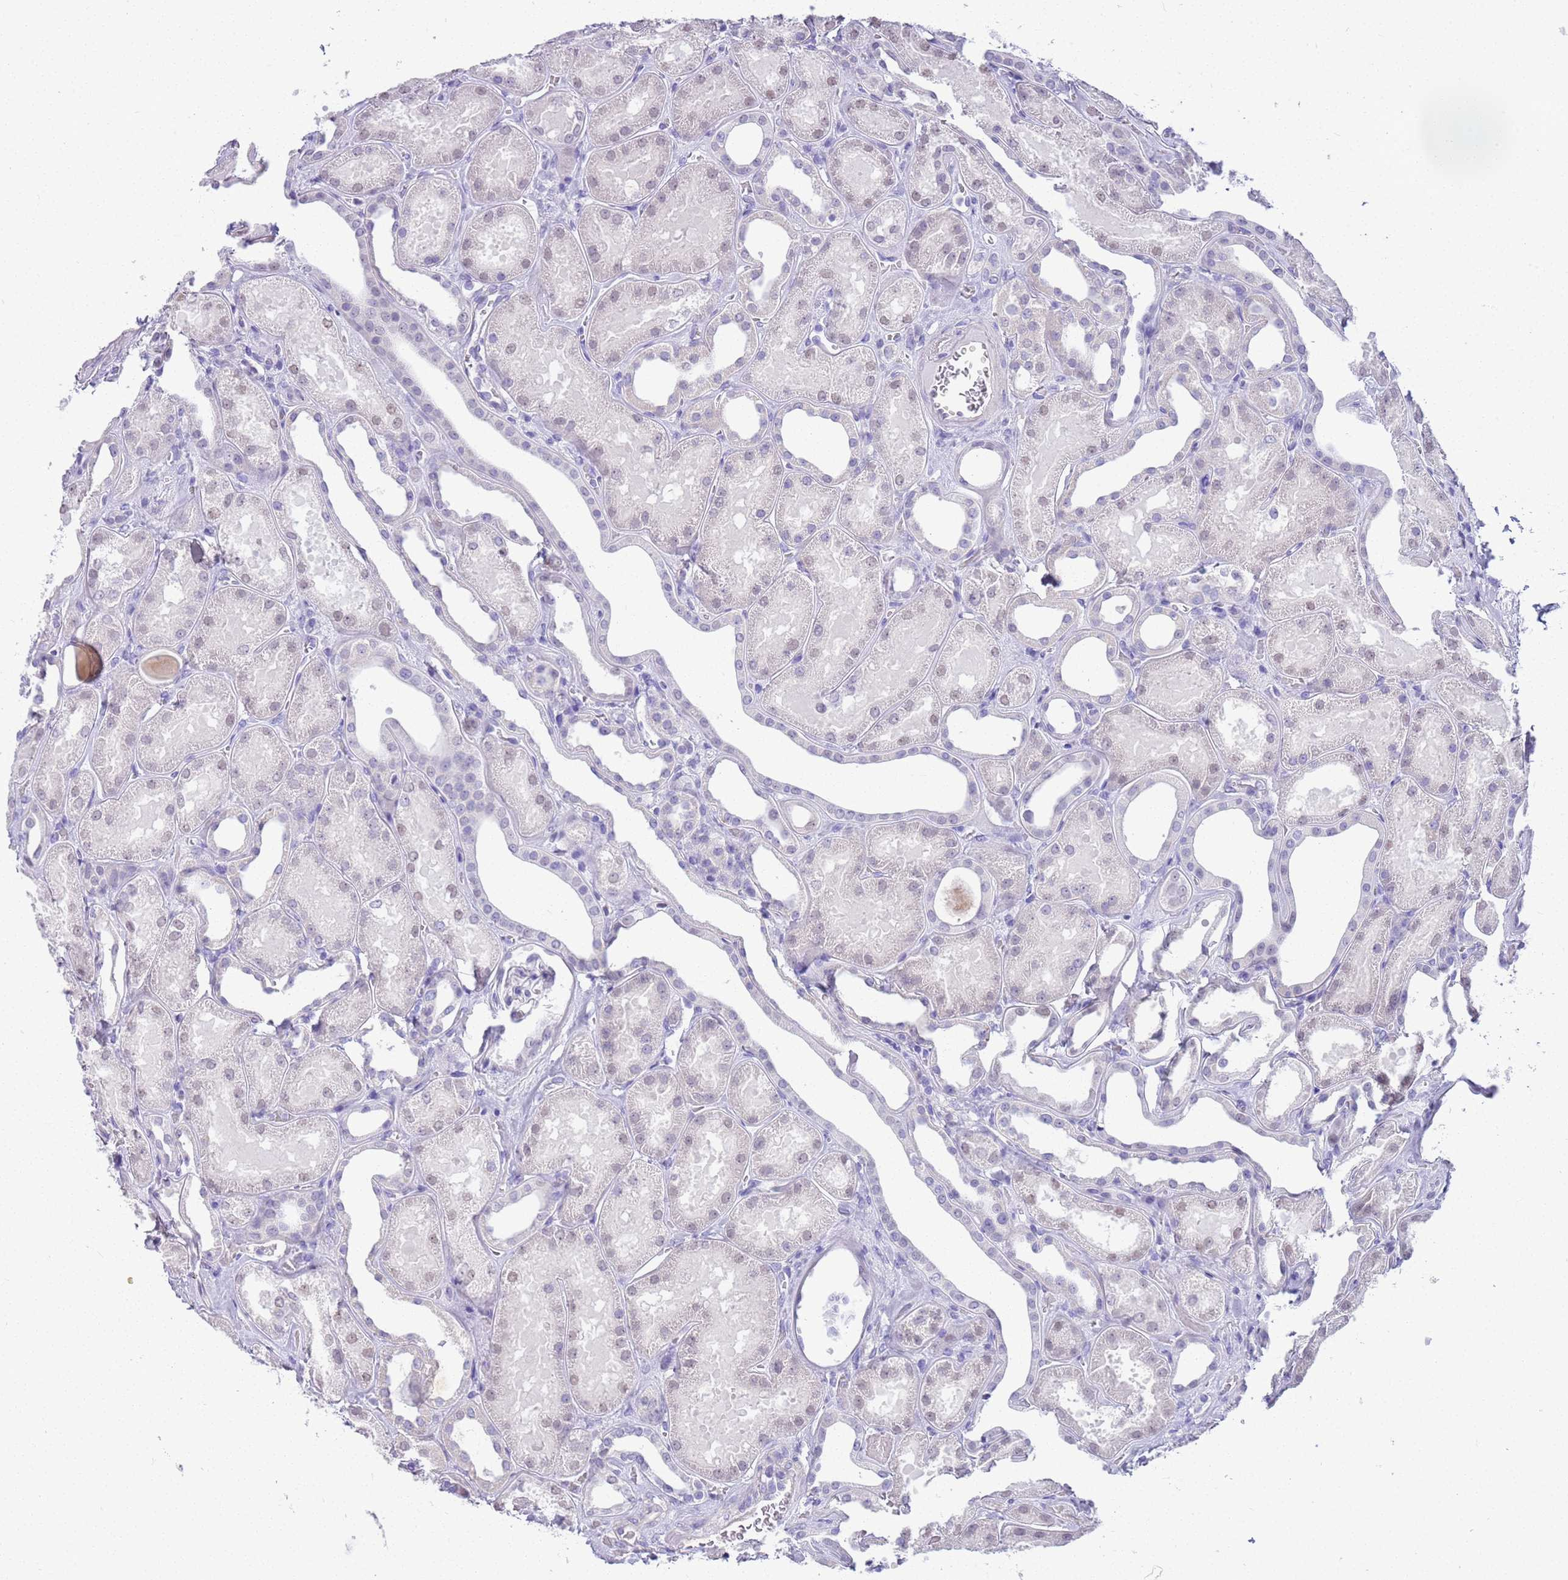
{"staining": {"intensity": "negative", "quantity": "none", "location": "none"}, "tissue": "kidney", "cell_type": "Cells in glomeruli", "image_type": "normal", "snomed": [{"axis": "morphology", "description": "Normal tissue, NOS"}, {"axis": "morphology", "description": "Adenocarcinoma, NOS"}, {"axis": "topography", "description": "Kidney"}], "caption": "Cells in glomeruli are negative for protein expression in normal human kidney. (DAB IHC visualized using brightfield microscopy, high magnification).", "gene": "CTRC", "patient": {"sex": "female", "age": 68}}